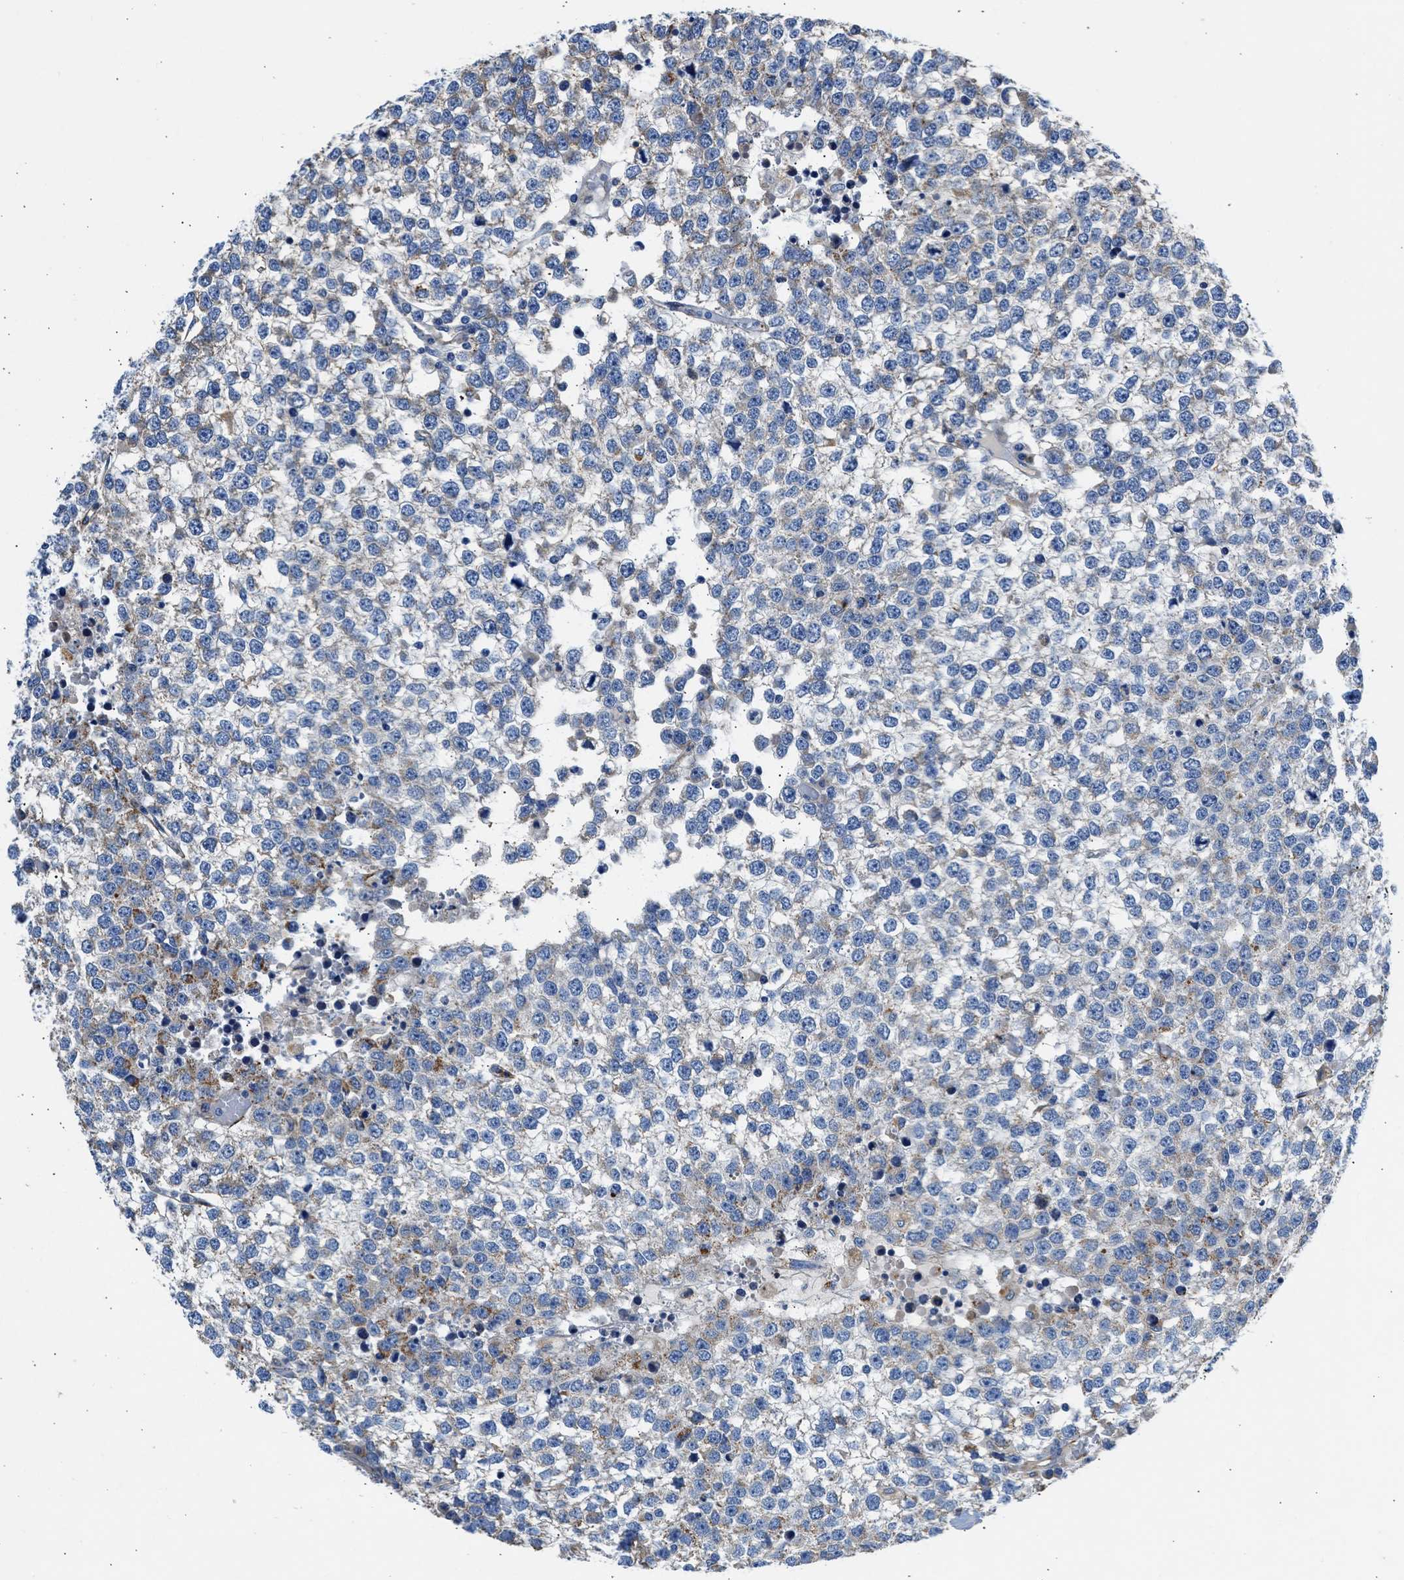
{"staining": {"intensity": "moderate", "quantity": "<25%", "location": "cytoplasmic/membranous"}, "tissue": "testis cancer", "cell_type": "Tumor cells", "image_type": "cancer", "snomed": [{"axis": "morphology", "description": "Seminoma, NOS"}, {"axis": "topography", "description": "Testis"}], "caption": "Approximately <25% of tumor cells in testis cancer demonstrate moderate cytoplasmic/membranous protein staining as visualized by brown immunohistochemical staining.", "gene": "ULK4", "patient": {"sex": "male", "age": 65}}